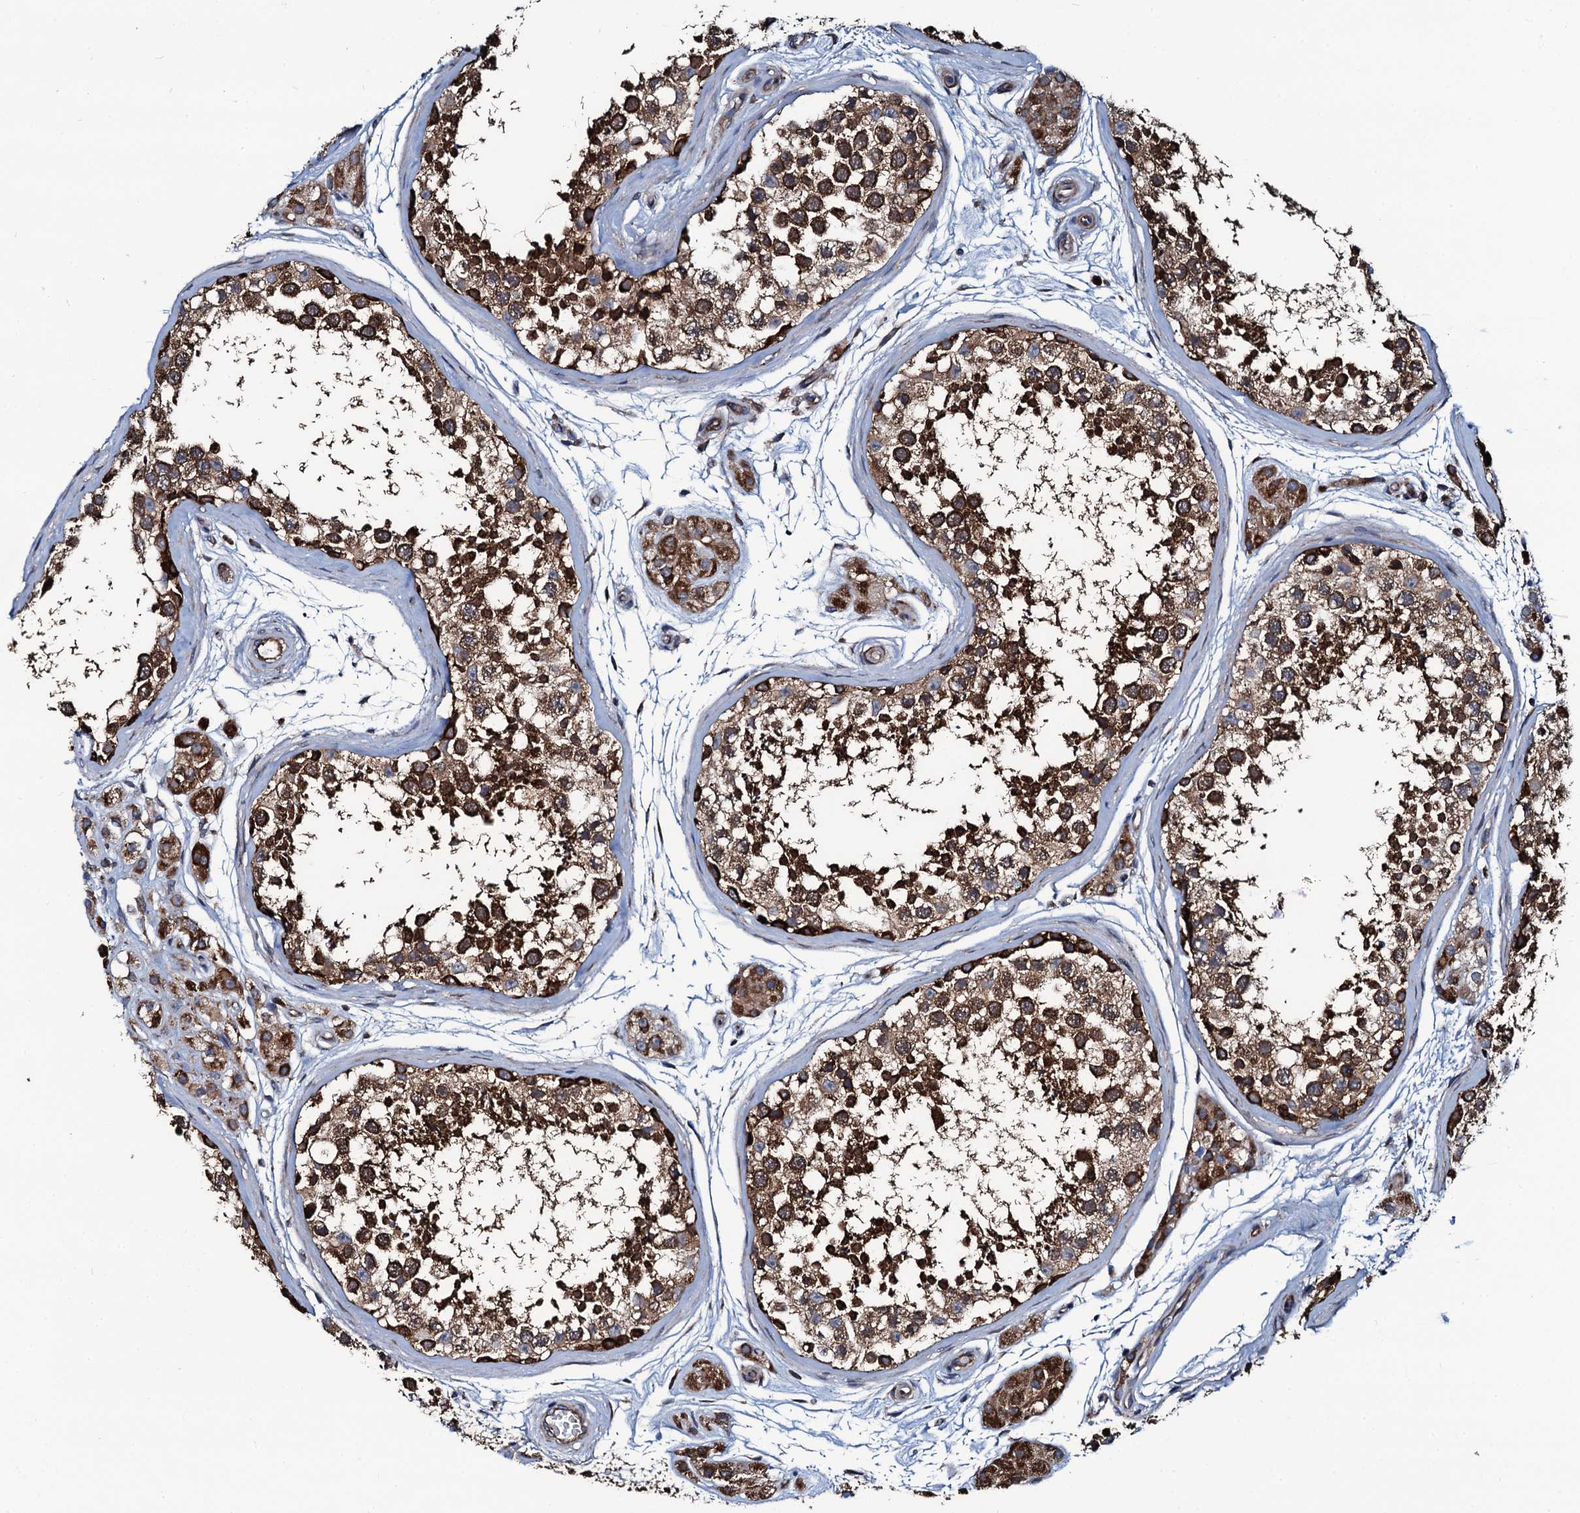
{"staining": {"intensity": "strong", "quantity": ">75%", "location": "cytoplasmic/membranous"}, "tissue": "testis", "cell_type": "Cells in seminiferous ducts", "image_type": "normal", "snomed": [{"axis": "morphology", "description": "Normal tissue, NOS"}, {"axis": "topography", "description": "Testis"}], "caption": "An immunohistochemistry (IHC) micrograph of unremarkable tissue is shown. Protein staining in brown highlights strong cytoplasmic/membranous positivity in testis within cells in seminiferous ducts.", "gene": "NEK1", "patient": {"sex": "male", "age": 56}}